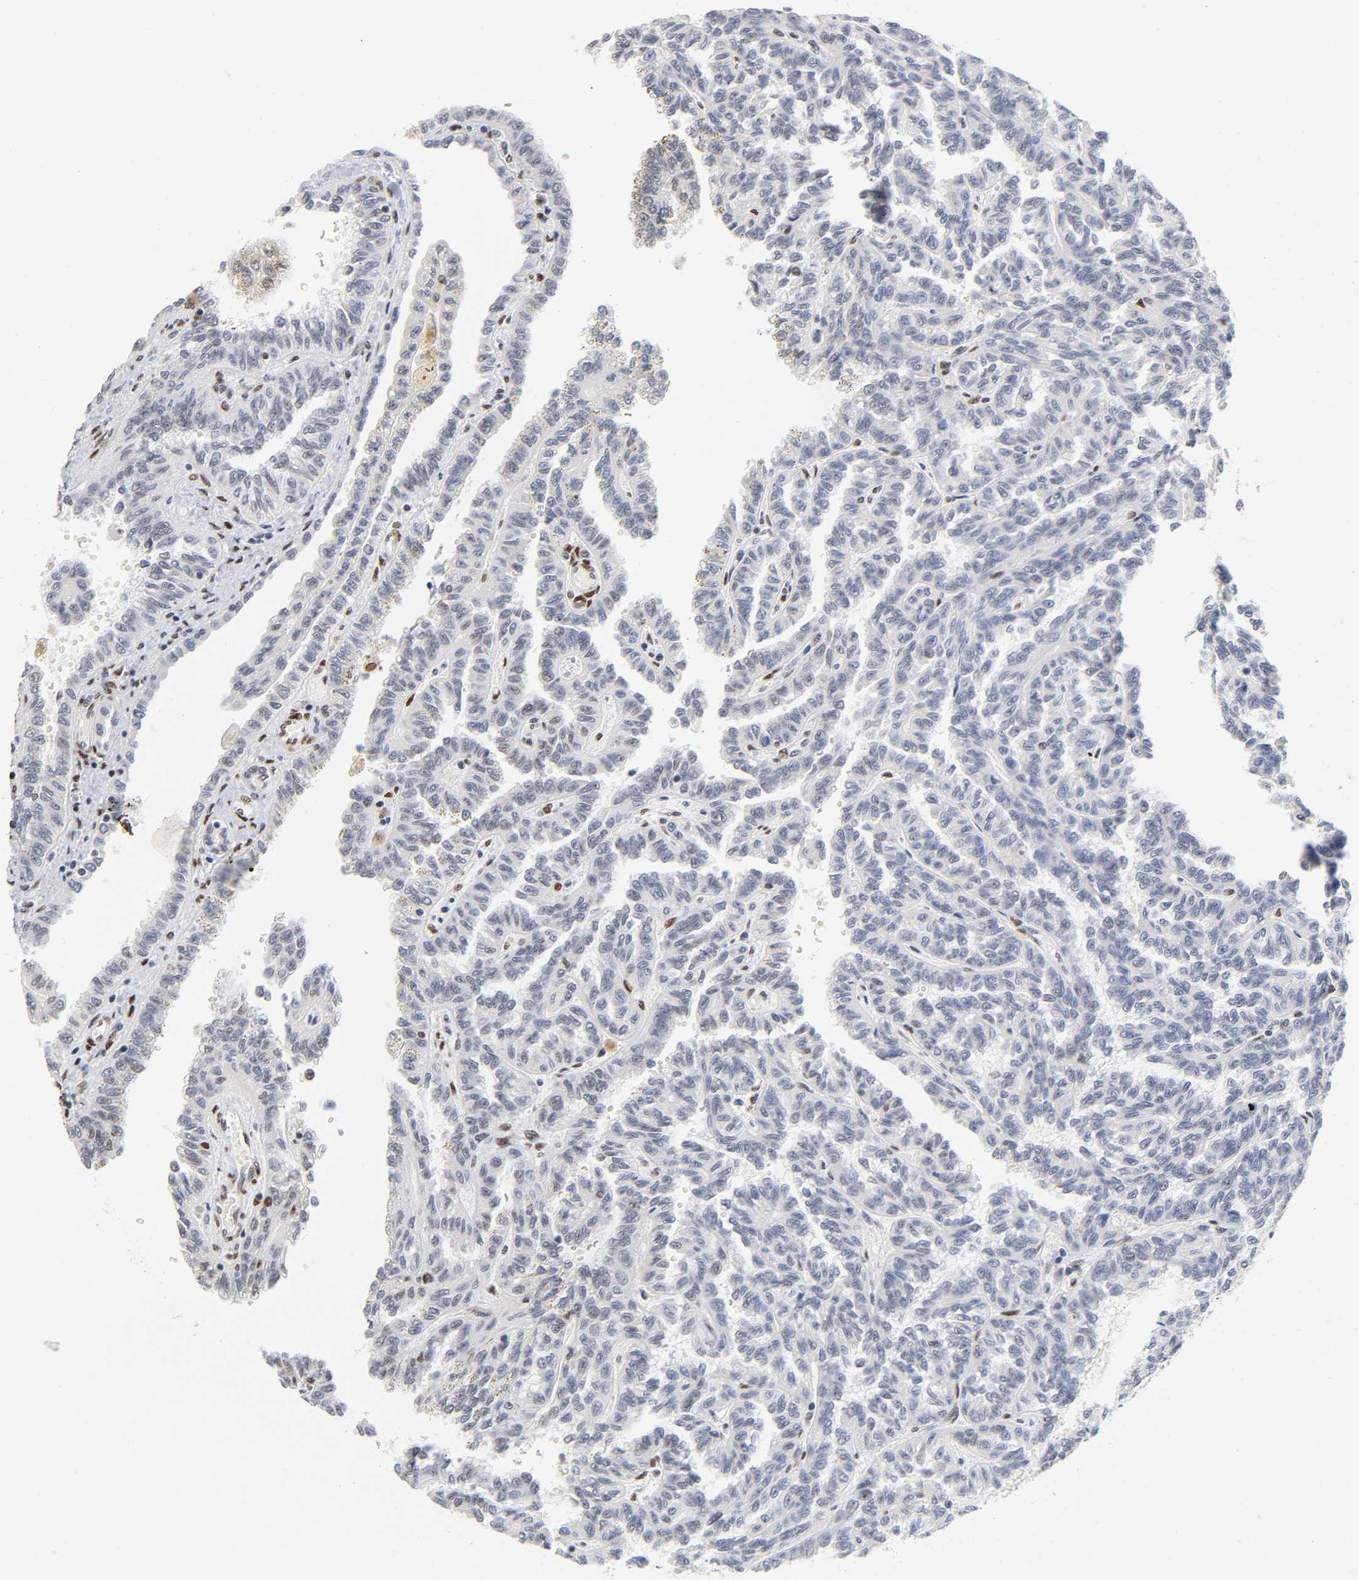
{"staining": {"intensity": "negative", "quantity": "none", "location": "none"}, "tissue": "renal cancer", "cell_type": "Tumor cells", "image_type": "cancer", "snomed": [{"axis": "morphology", "description": "Inflammation, NOS"}, {"axis": "morphology", "description": "Adenocarcinoma, NOS"}, {"axis": "topography", "description": "Kidney"}], "caption": "Image shows no protein expression in tumor cells of renal cancer (adenocarcinoma) tissue. Nuclei are stained in blue.", "gene": "NR3C1", "patient": {"sex": "male", "age": 68}}